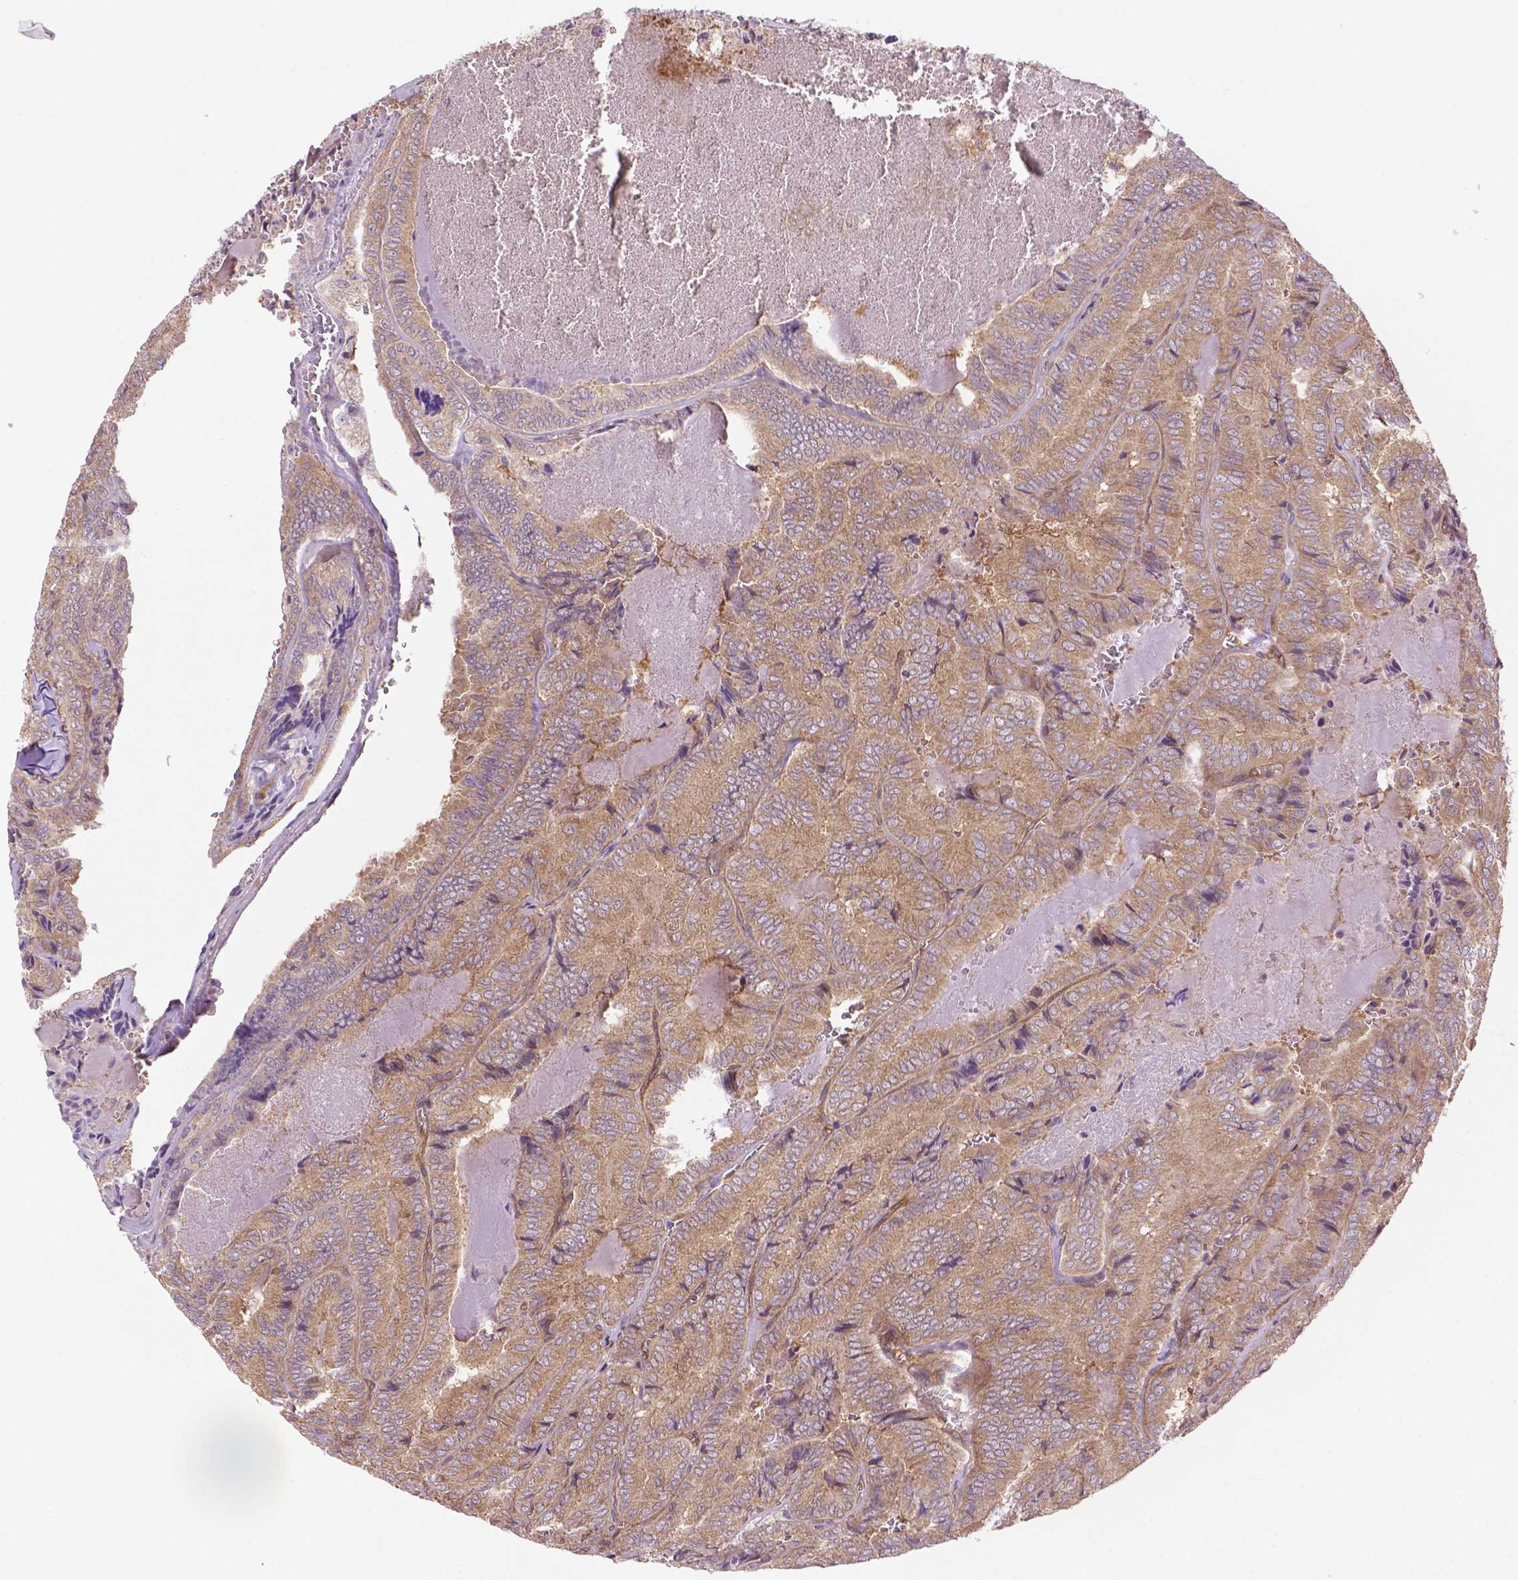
{"staining": {"intensity": "weak", "quantity": ">75%", "location": "cytoplasmic/membranous"}, "tissue": "thyroid cancer", "cell_type": "Tumor cells", "image_type": "cancer", "snomed": [{"axis": "morphology", "description": "Papillary adenocarcinoma, NOS"}, {"axis": "topography", "description": "Thyroid gland"}], "caption": "High-power microscopy captured an IHC micrograph of thyroid papillary adenocarcinoma, revealing weak cytoplasmic/membranous positivity in approximately >75% of tumor cells.", "gene": "CASKIN2", "patient": {"sex": "female", "age": 75}}